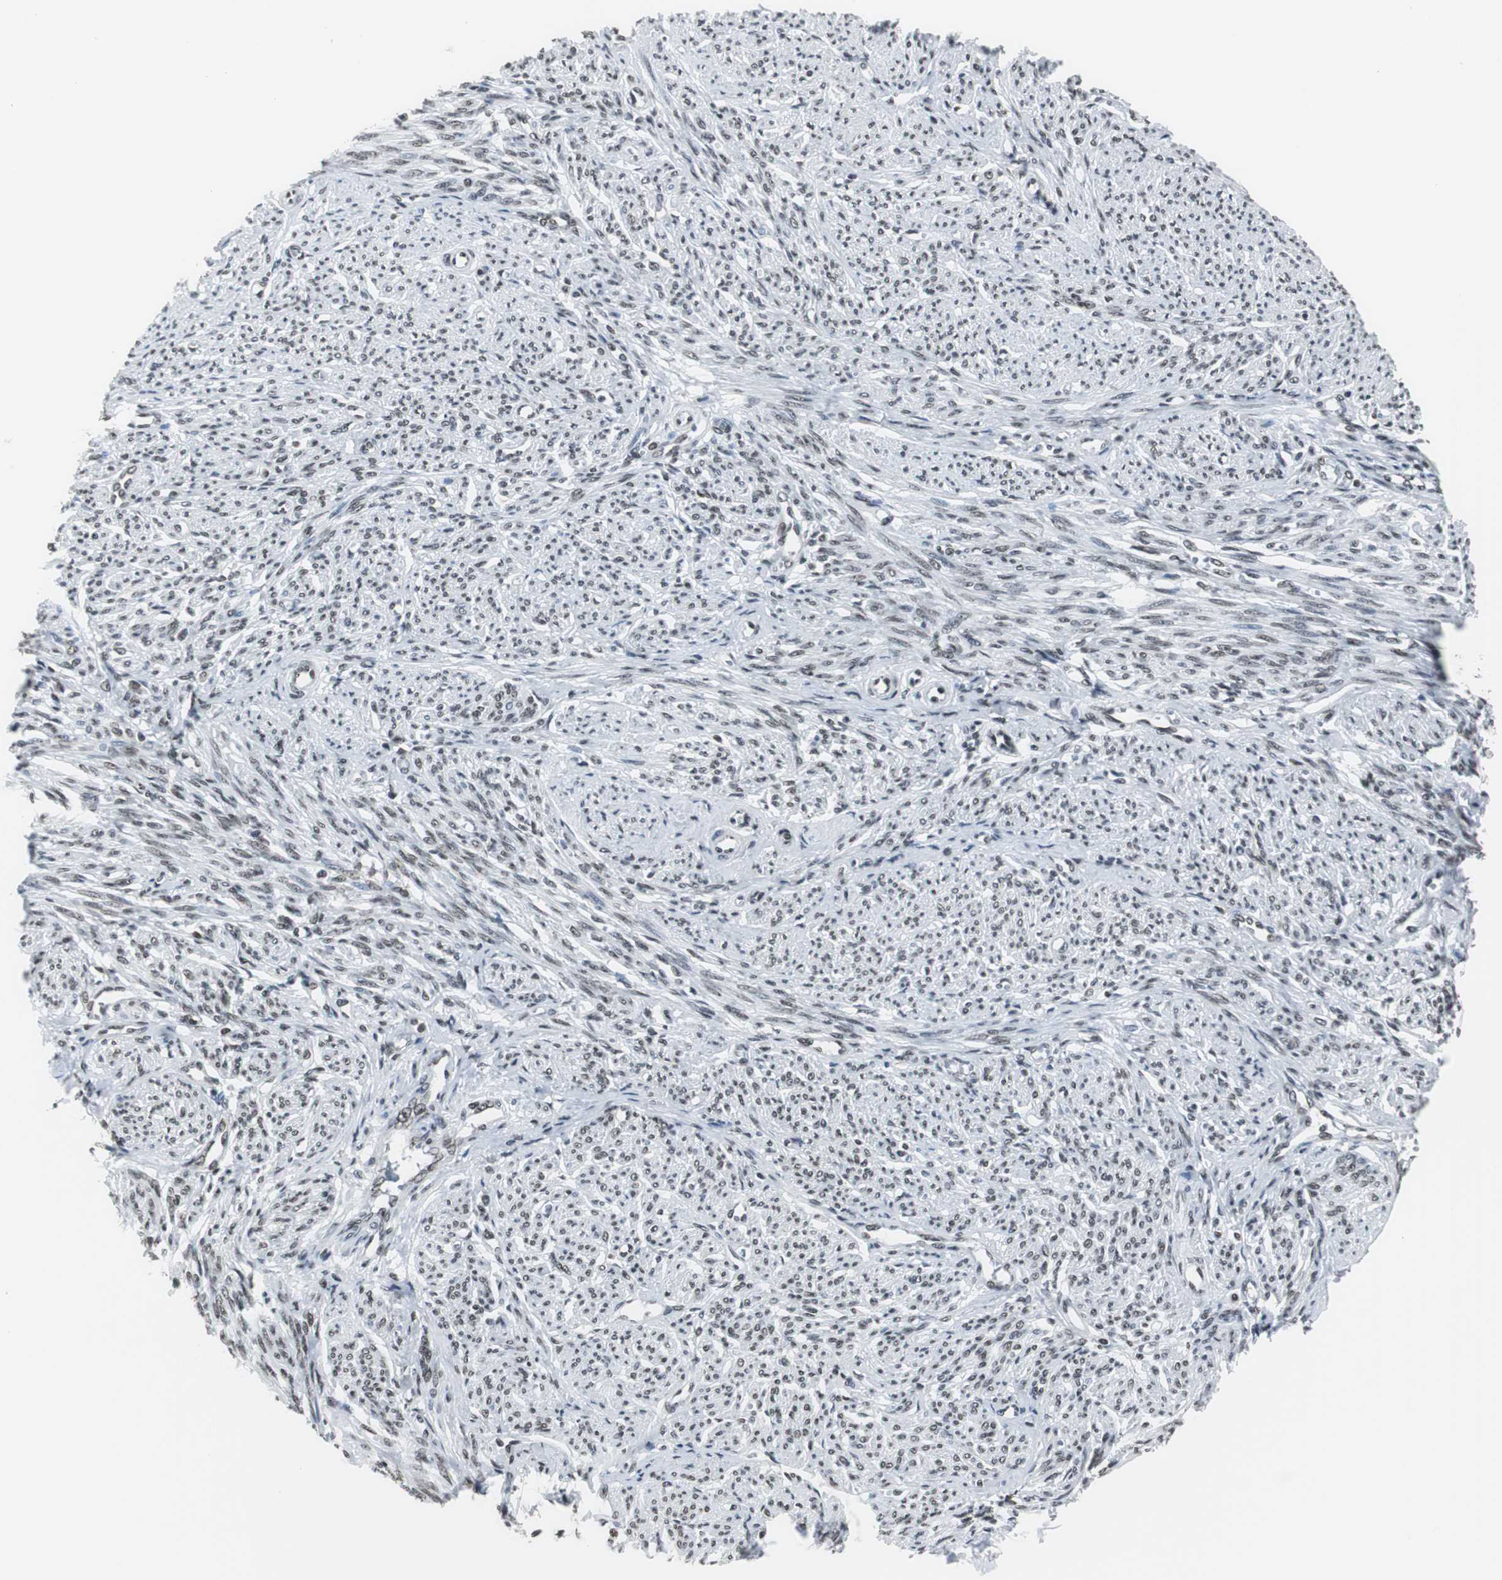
{"staining": {"intensity": "moderate", "quantity": ">75%", "location": "nuclear"}, "tissue": "smooth muscle", "cell_type": "Smooth muscle cells", "image_type": "normal", "snomed": [{"axis": "morphology", "description": "Normal tissue, NOS"}, {"axis": "topography", "description": "Smooth muscle"}], "caption": "A high-resolution photomicrograph shows immunohistochemistry (IHC) staining of normal smooth muscle, which shows moderate nuclear expression in about >75% of smooth muscle cells. (brown staining indicates protein expression, while blue staining denotes nuclei).", "gene": "XRCC1", "patient": {"sex": "female", "age": 65}}